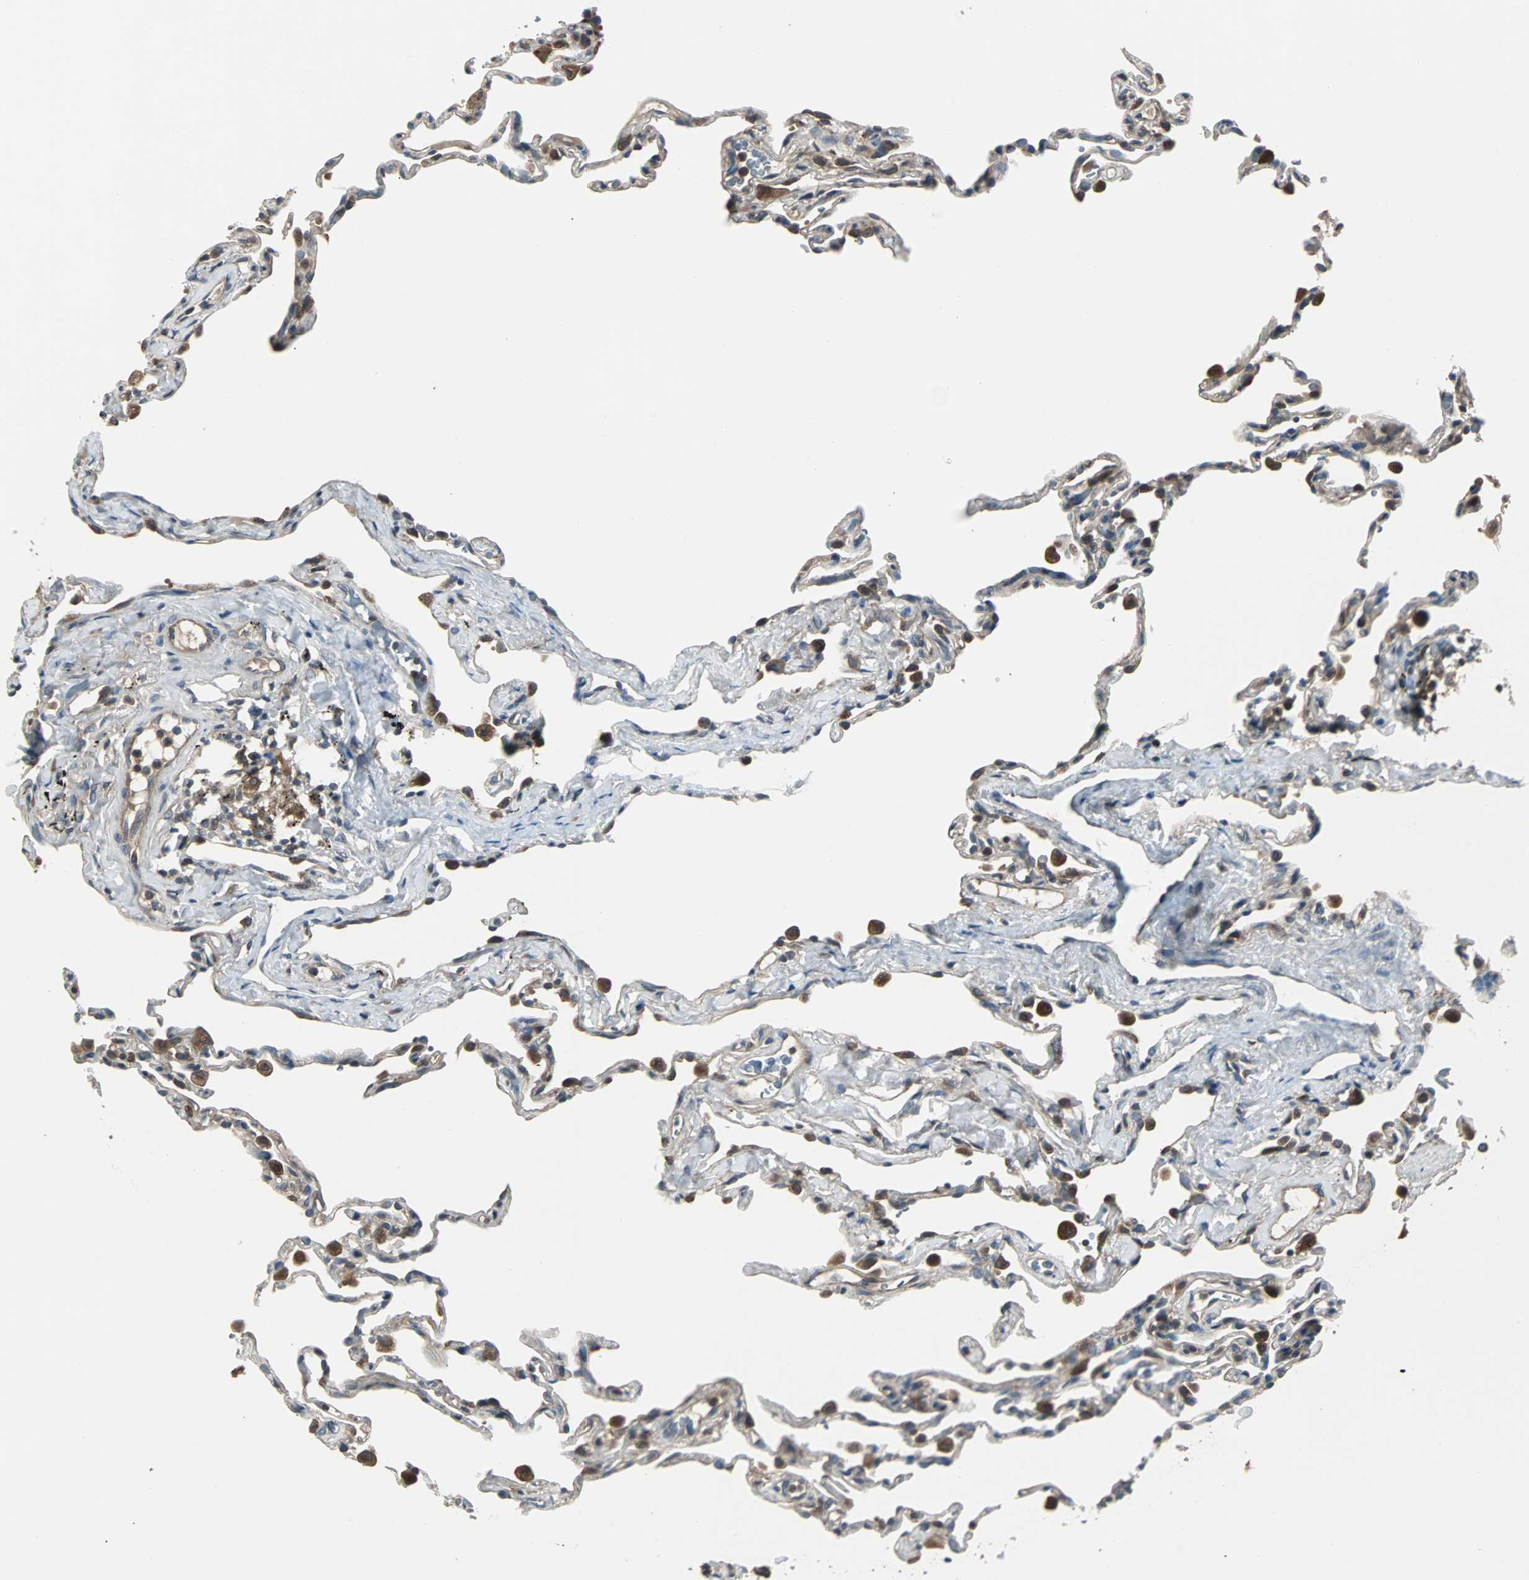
{"staining": {"intensity": "weak", "quantity": ">75%", "location": "cytoplasmic/membranous"}, "tissue": "lung", "cell_type": "Alveolar cells", "image_type": "normal", "snomed": [{"axis": "morphology", "description": "Normal tissue, NOS"}, {"axis": "topography", "description": "Lung"}], "caption": "Unremarkable lung demonstrates weak cytoplasmic/membranous staining in approximately >75% of alveolar cells, visualized by immunohistochemistry. (DAB = brown stain, brightfield microscopy at high magnification).", "gene": "ARF1", "patient": {"sex": "male", "age": 59}}